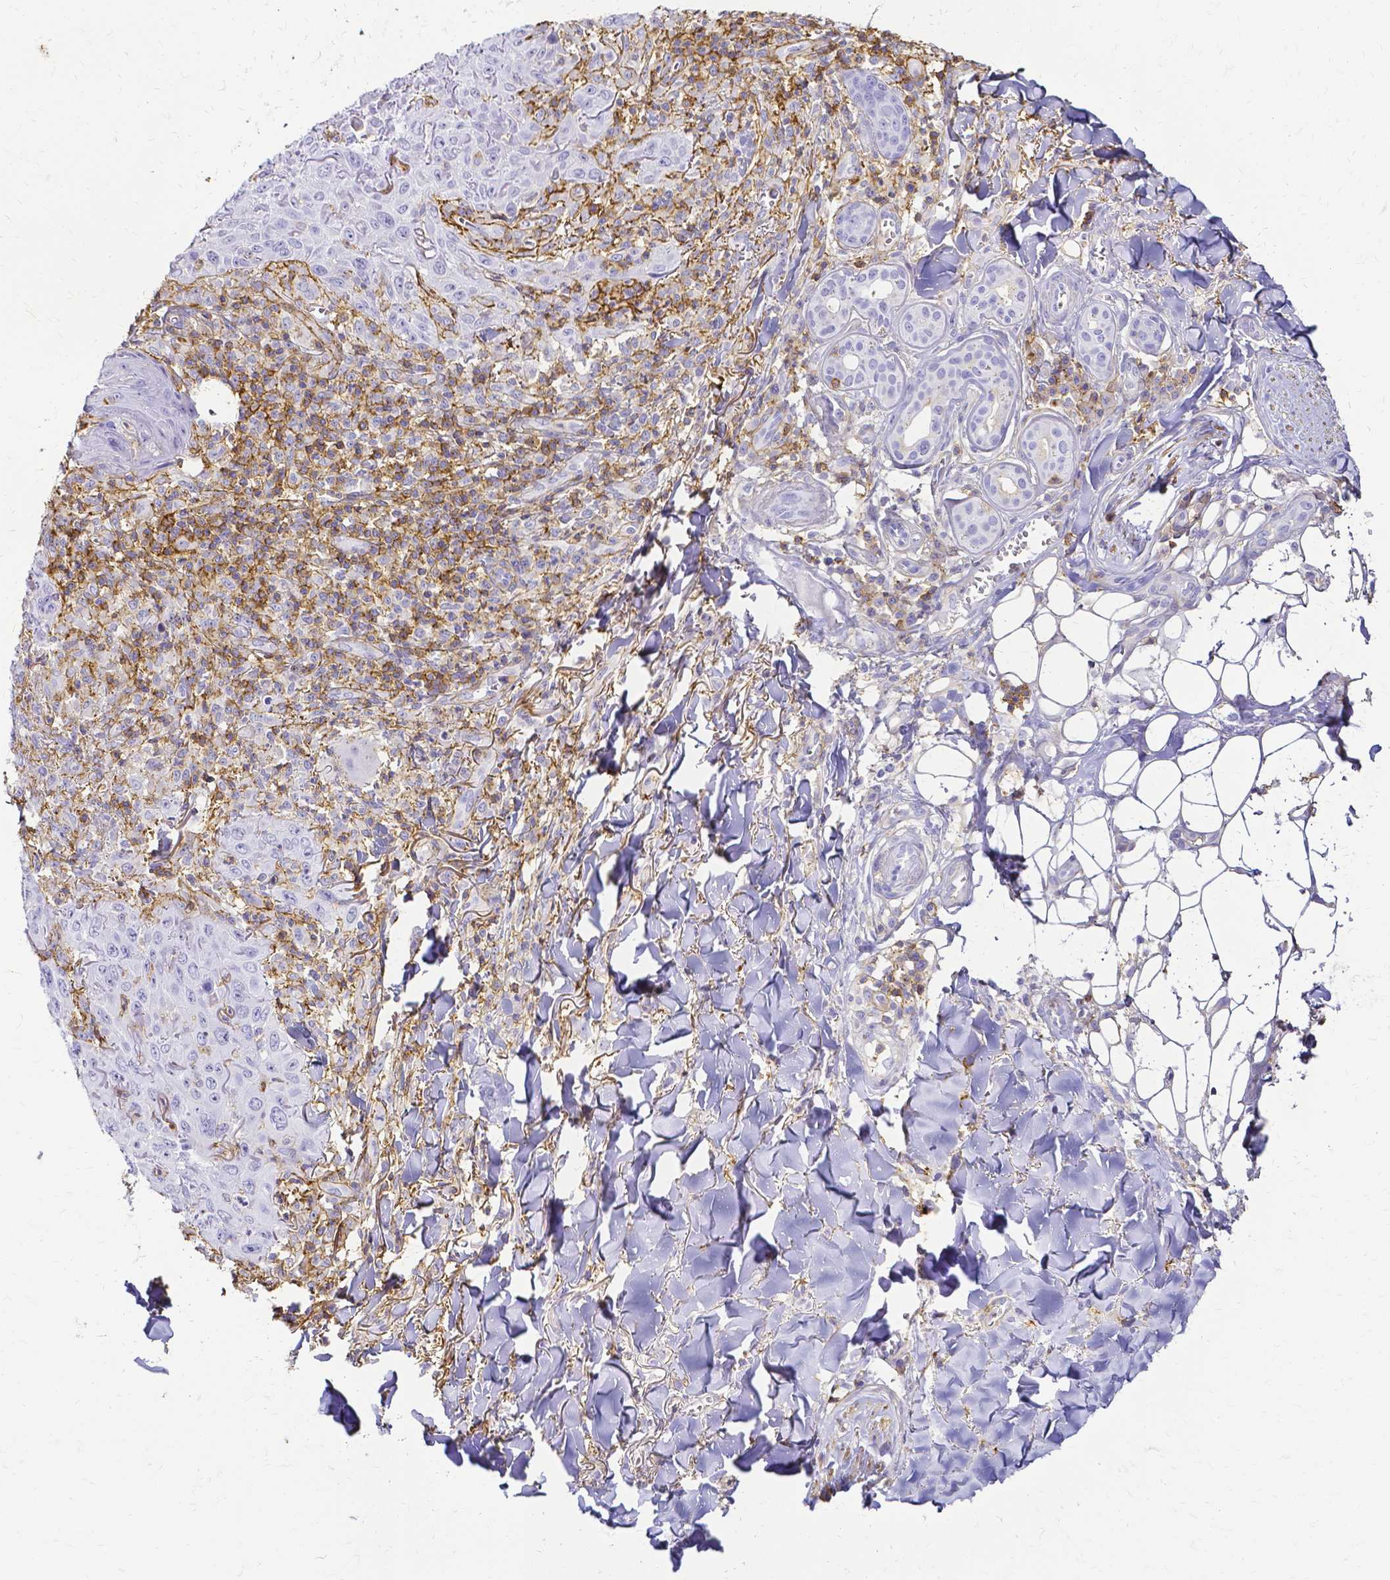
{"staining": {"intensity": "negative", "quantity": "none", "location": "none"}, "tissue": "skin cancer", "cell_type": "Tumor cells", "image_type": "cancer", "snomed": [{"axis": "morphology", "description": "Squamous cell carcinoma, NOS"}, {"axis": "topography", "description": "Skin"}], "caption": "Tumor cells are negative for brown protein staining in skin squamous cell carcinoma.", "gene": "HSPA12A", "patient": {"sex": "male", "age": 75}}